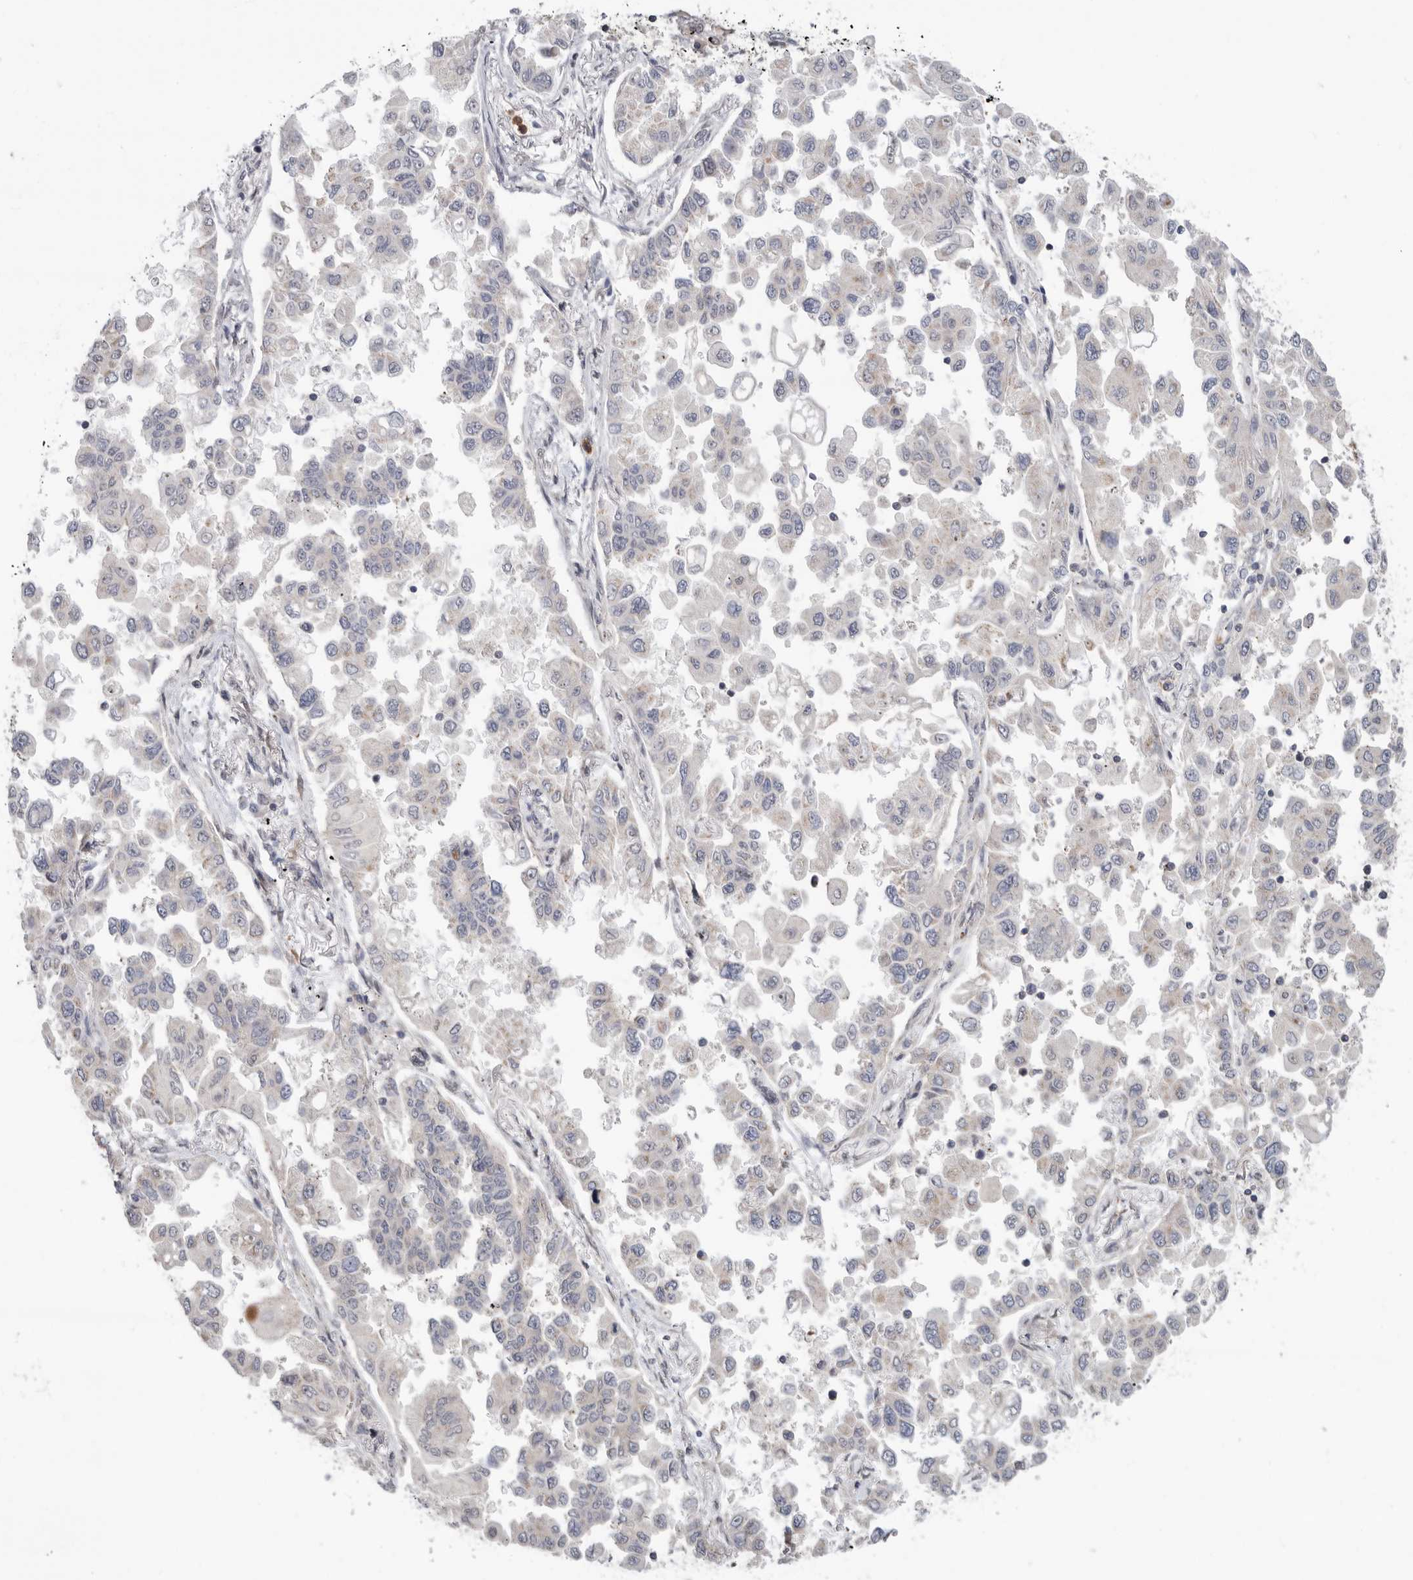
{"staining": {"intensity": "negative", "quantity": "none", "location": "none"}, "tissue": "lung cancer", "cell_type": "Tumor cells", "image_type": "cancer", "snomed": [{"axis": "morphology", "description": "Adenocarcinoma, NOS"}, {"axis": "topography", "description": "Lung"}], "caption": "An immunohistochemistry (IHC) image of adenocarcinoma (lung) is shown. There is no staining in tumor cells of adenocarcinoma (lung).", "gene": "KLK5", "patient": {"sex": "female", "age": 67}}